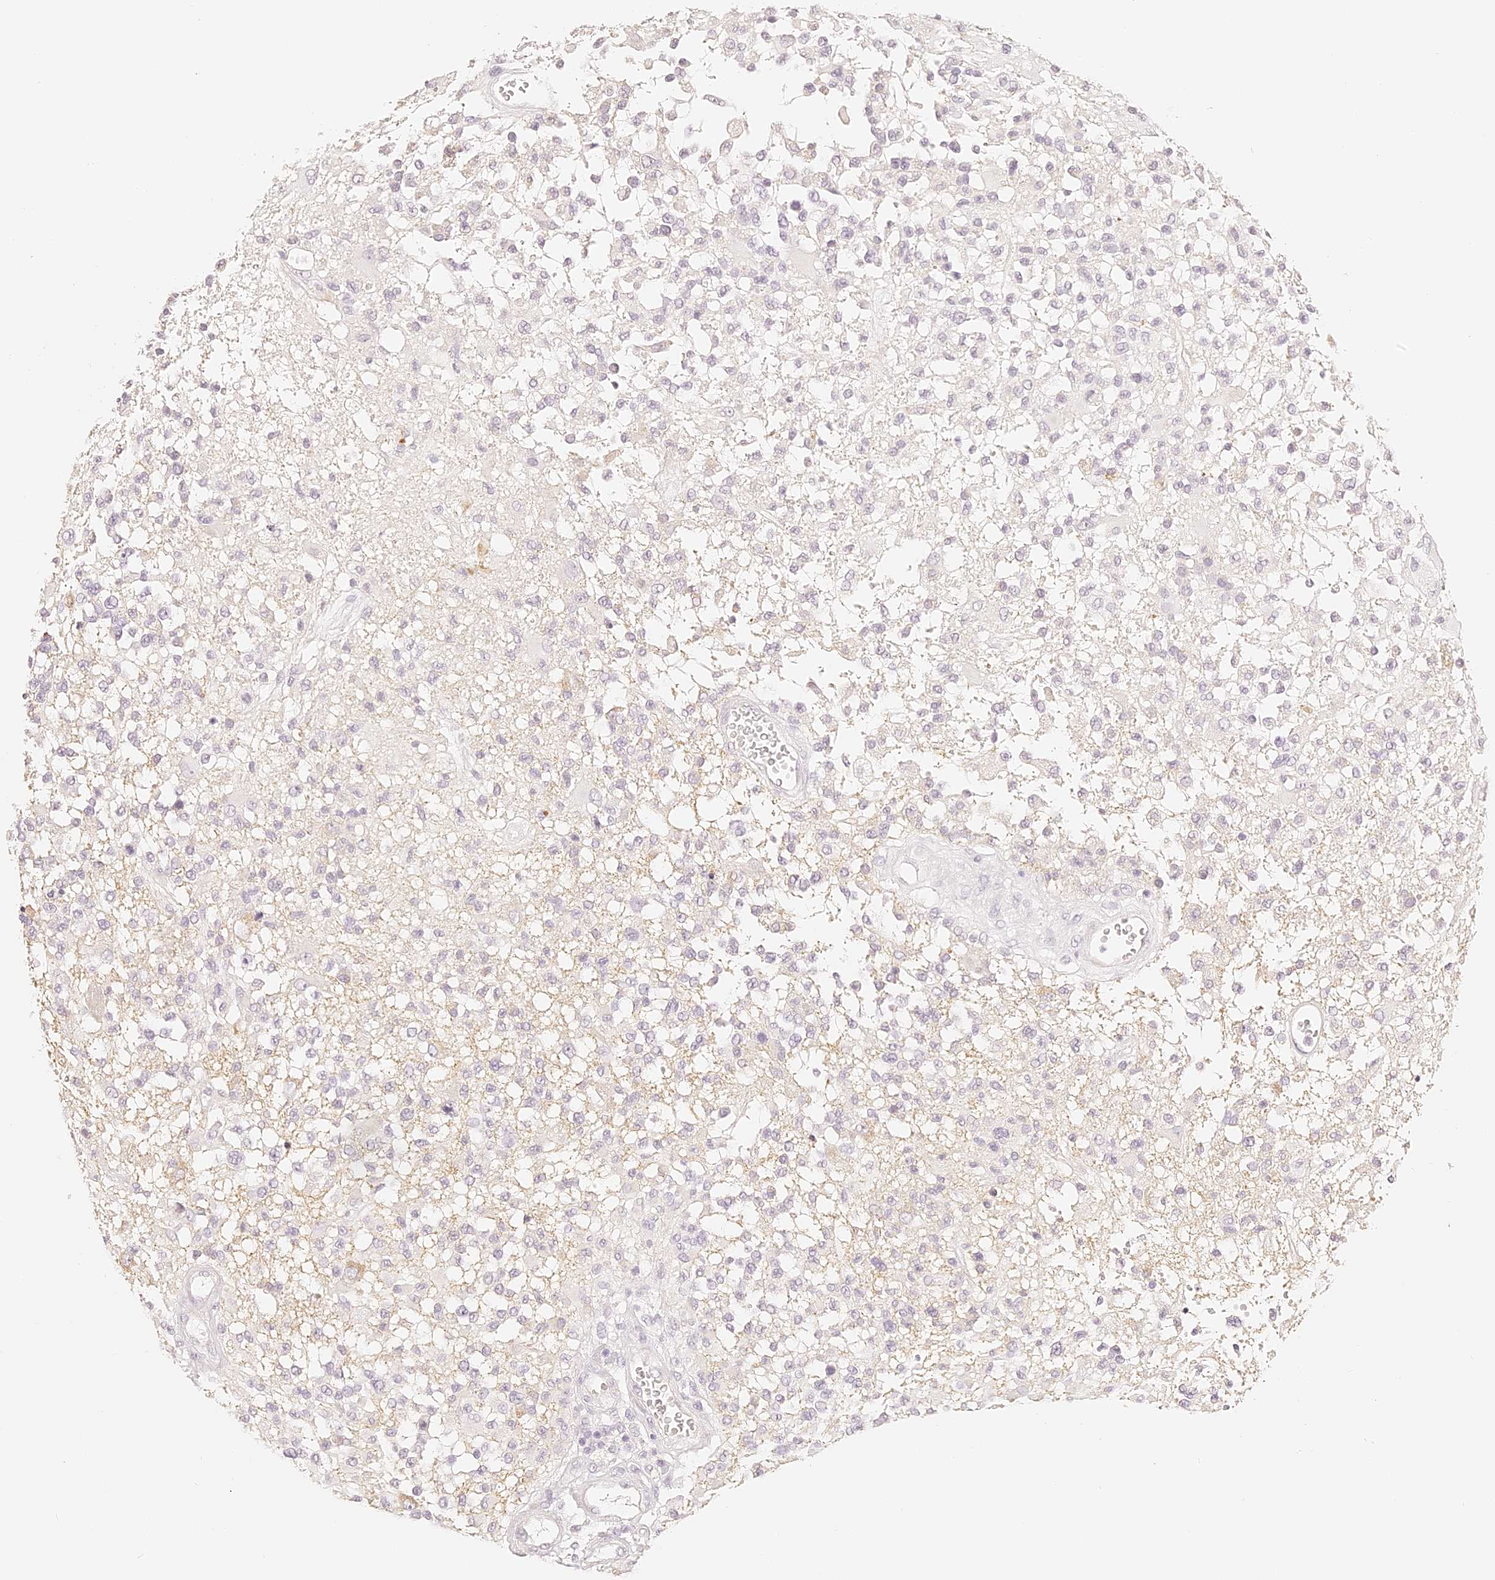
{"staining": {"intensity": "negative", "quantity": "none", "location": "none"}, "tissue": "glioma", "cell_type": "Tumor cells", "image_type": "cancer", "snomed": [{"axis": "morphology", "description": "Glioma, malignant, High grade"}, {"axis": "morphology", "description": "Glioblastoma, NOS"}, {"axis": "topography", "description": "Brain"}], "caption": "DAB immunohistochemical staining of malignant glioma (high-grade) shows no significant positivity in tumor cells.", "gene": "TRIM45", "patient": {"sex": "male", "age": 60}}